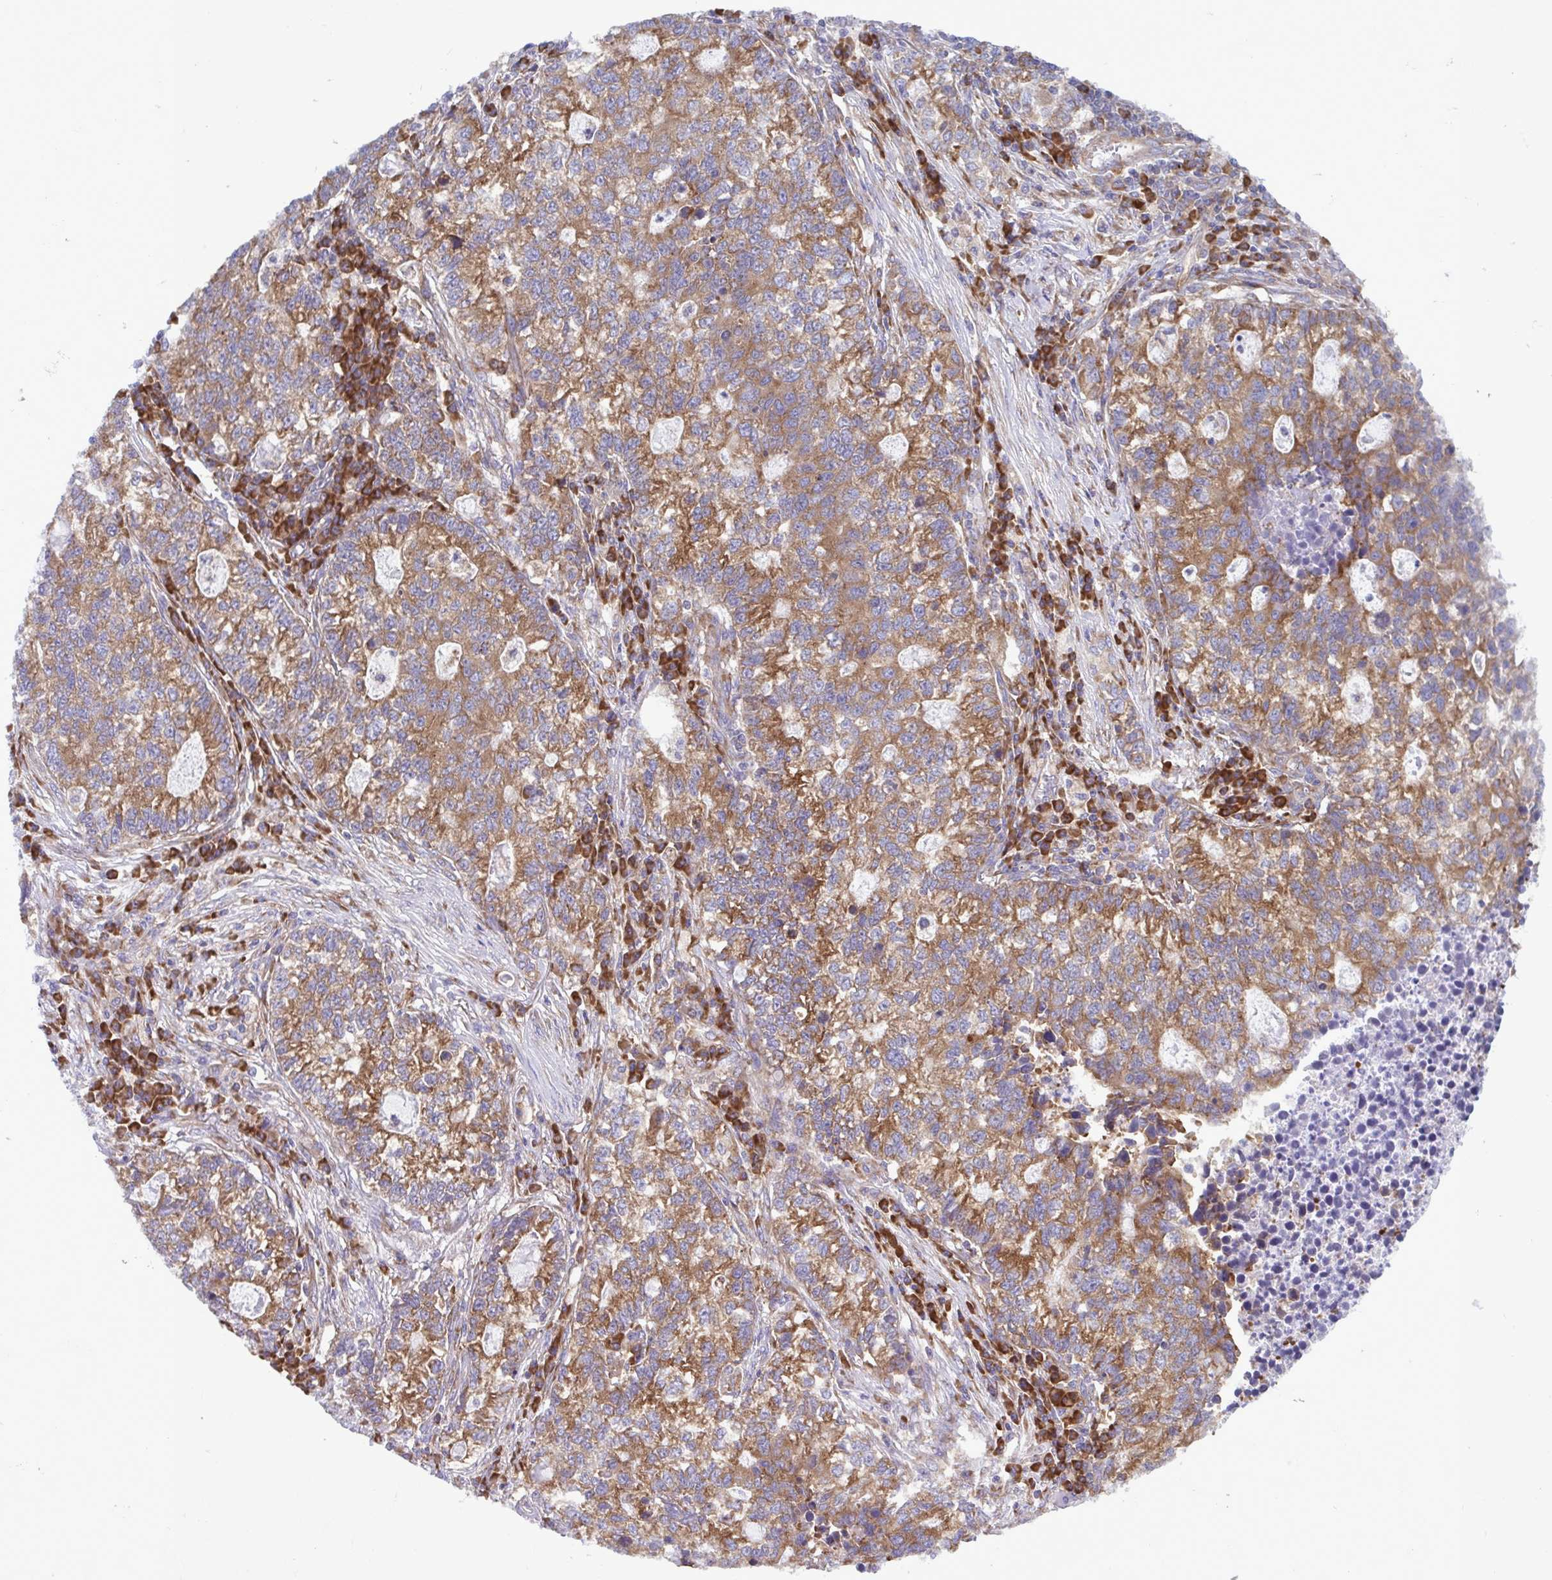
{"staining": {"intensity": "moderate", "quantity": ">75%", "location": "cytoplasmic/membranous"}, "tissue": "lung cancer", "cell_type": "Tumor cells", "image_type": "cancer", "snomed": [{"axis": "morphology", "description": "Adenocarcinoma, NOS"}, {"axis": "topography", "description": "Lung"}], "caption": "Protein analysis of lung adenocarcinoma tissue displays moderate cytoplasmic/membranous positivity in about >75% of tumor cells.", "gene": "RPS16", "patient": {"sex": "male", "age": 57}}